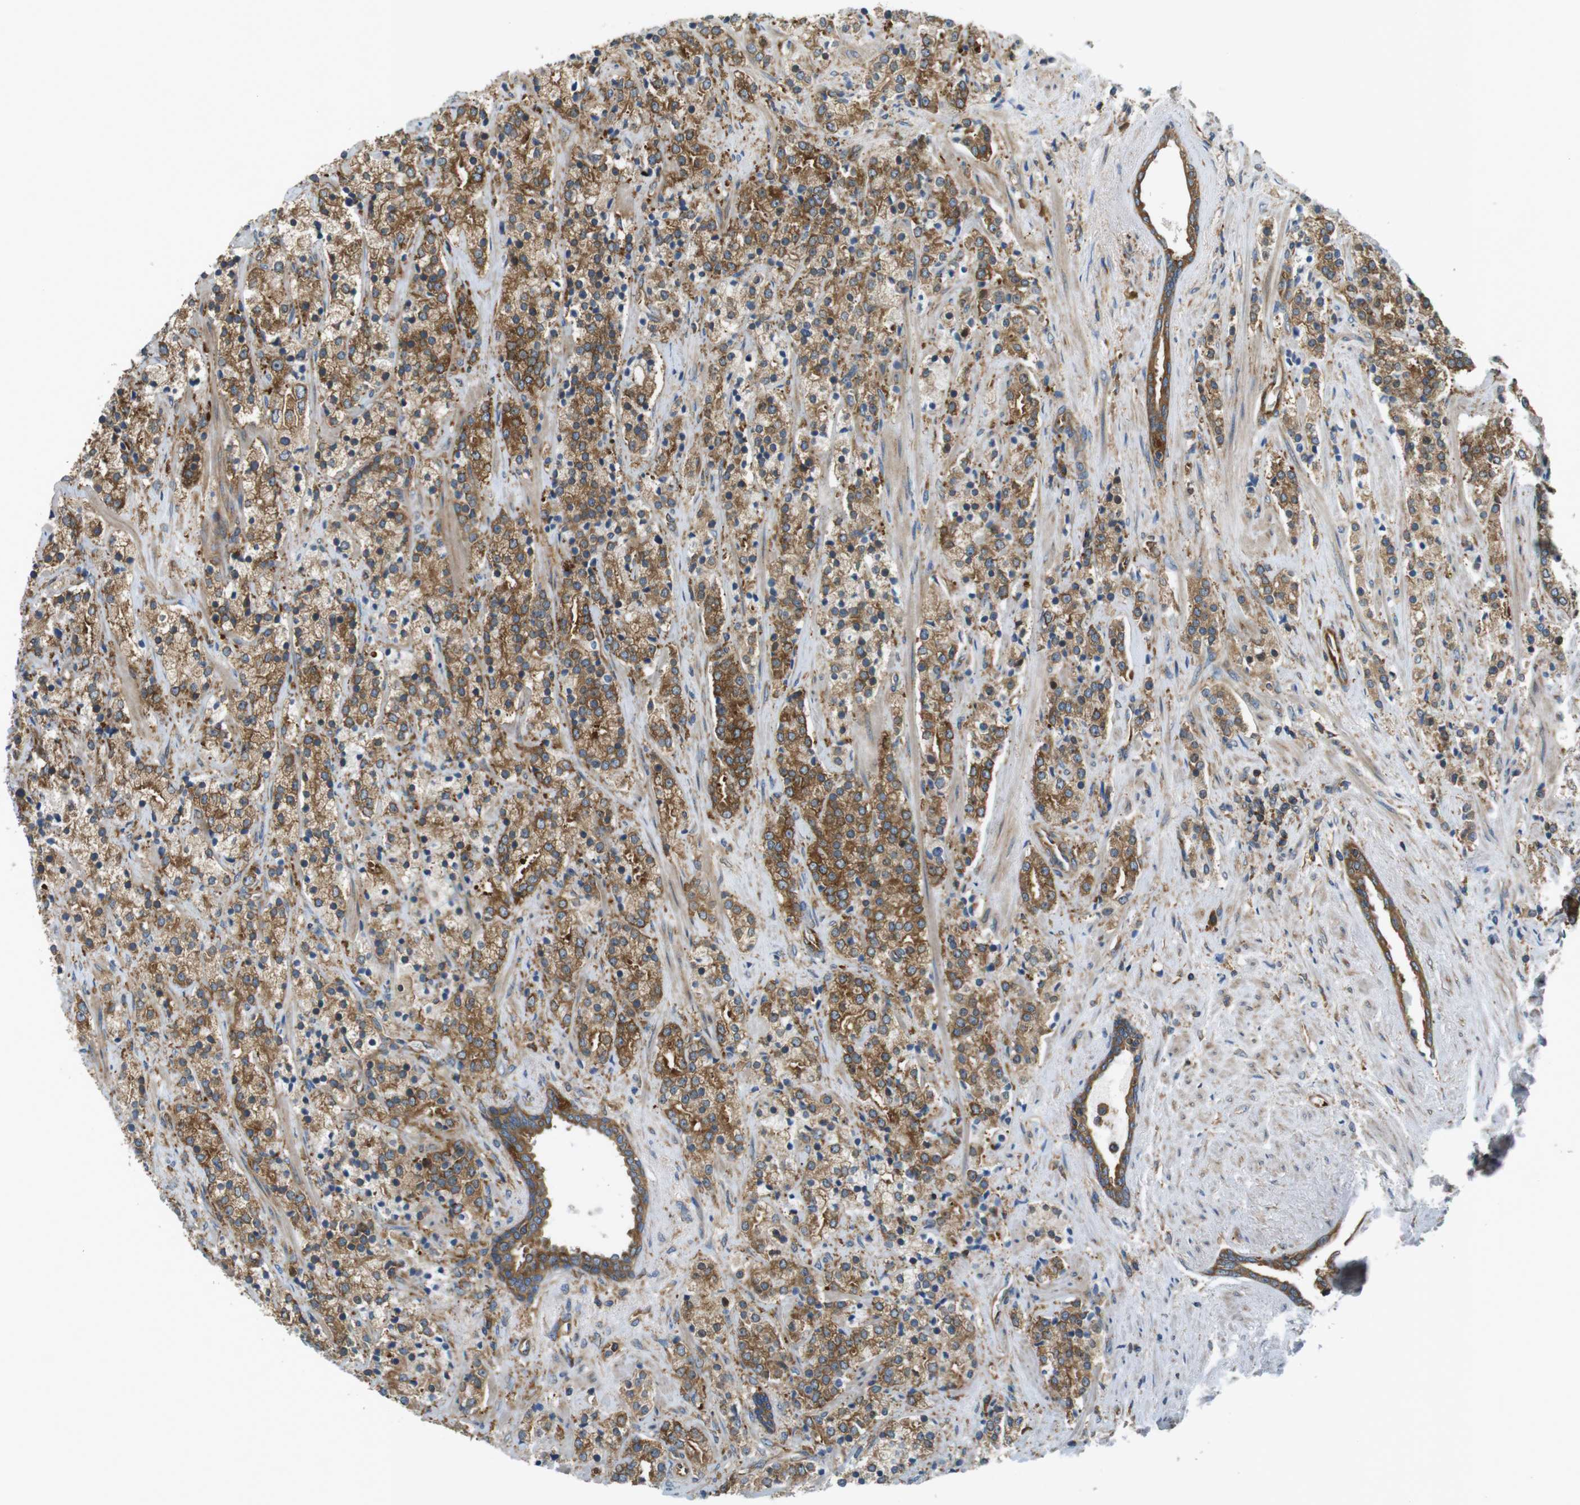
{"staining": {"intensity": "moderate", "quantity": ">75%", "location": "cytoplasmic/membranous"}, "tissue": "prostate cancer", "cell_type": "Tumor cells", "image_type": "cancer", "snomed": [{"axis": "morphology", "description": "Adenocarcinoma, High grade"}, {"axis": "topography", "description": "Prostate"}], "caption": "A histopathology image showing moderate cytoplasmic/membranous staining in approximately >75% of tumor cells in high-grade adenocarcinoma (prostate), as visualized by brown immunohistochemical staining.", "gene": "TSC1", "patient": {"sex": "male", "age": 71}}